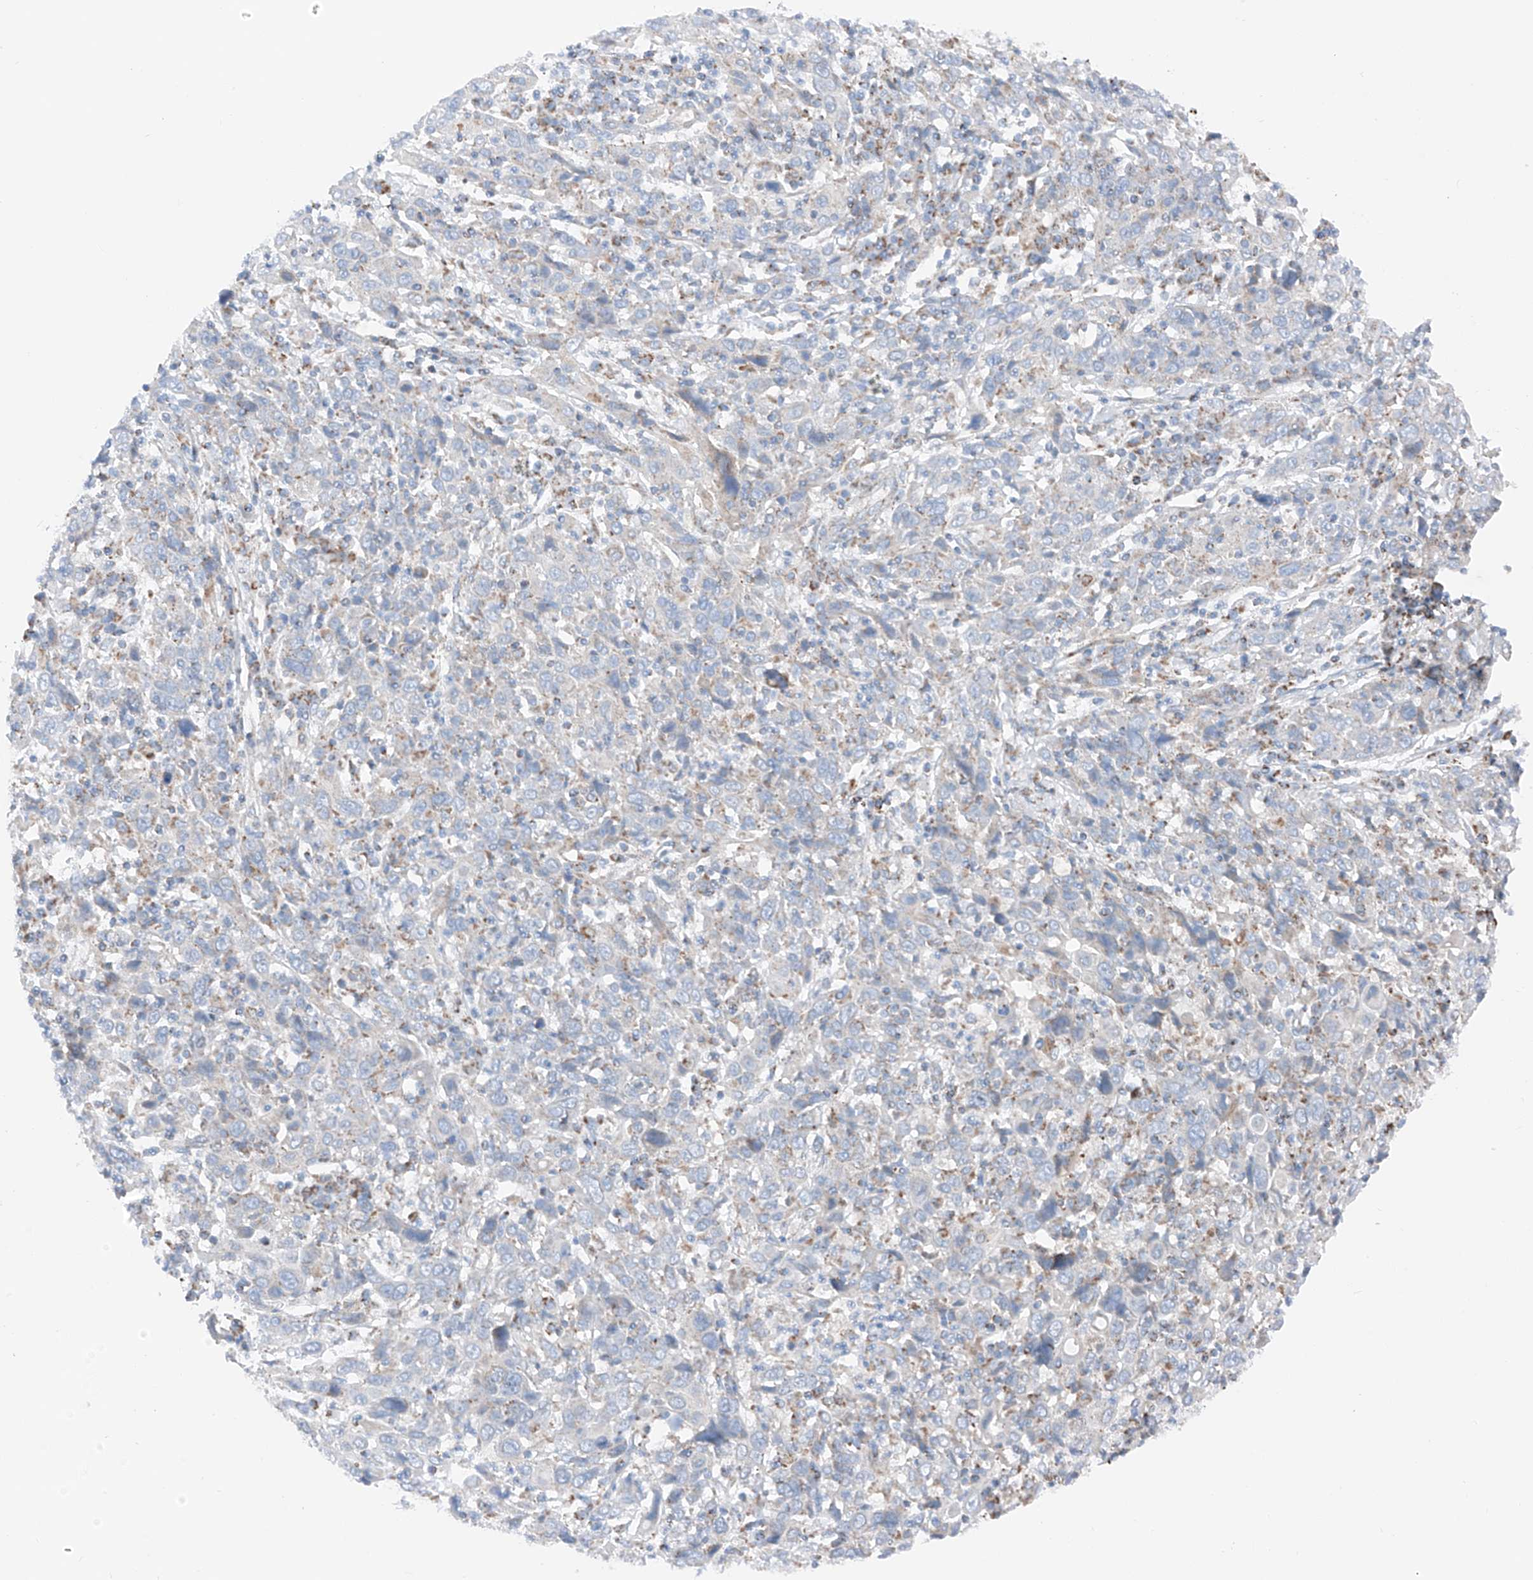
{"staining": {"intensity": "negative", "quantity": "none", "location": "none"}, "tissue": "cervical cancer", "cell_type": "Tumor cells", "image_type": "cancer", "snomed": [{"axis": "morphology", "description": "Squamous cell carcinoma, NOS"}, {"axis": "topography", "description": "Cervix"}], "caption": "Immunohistochemistry of human cervical cancer reveals no staining in tumor cells.", "gene": "MRAP", "patient": {"sex": "female", "age": 46}}